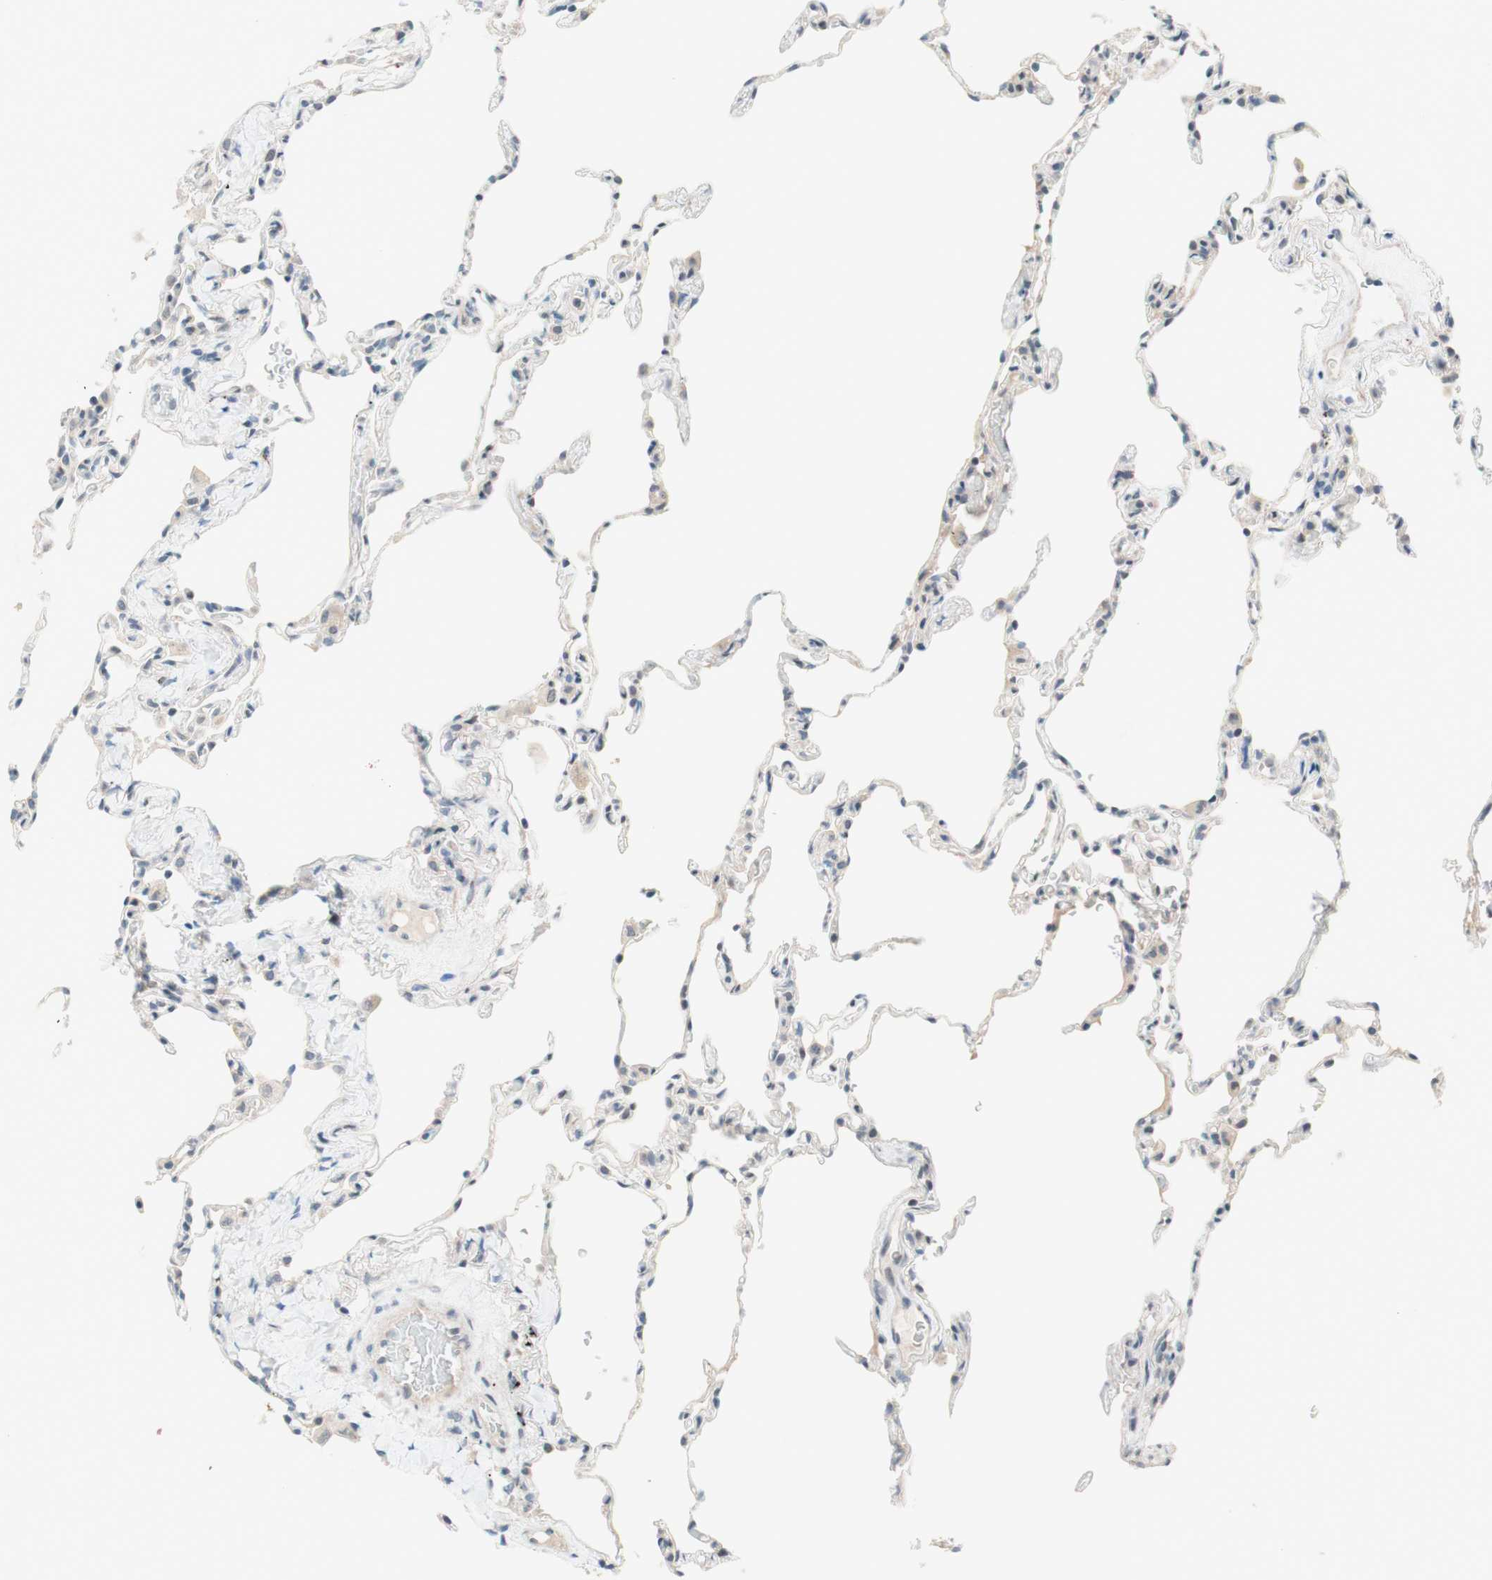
{"staining": {"intensity": "weak", "quantity": "<25%", "location": "cytoplasmic/membranous"}, "tissue": "lung", "cell_type": "Alveolar cells", "image_type": "normal", "snomed": [{"axis": "morphology", "description": "Normal tissue, NOS"}, {"axis": "topography", "description": "Lung"}], "caption": "This image is of benign lung stained with immunohistochemistry to label a protein in brown with the nuclei are counter-stained blue. There is no staining in alveolar cells. (DAB immunohistochemistry with hematoxylin counter stain).", "gene": "JPH1", "patient": {"sex": "male", "age": 59}}